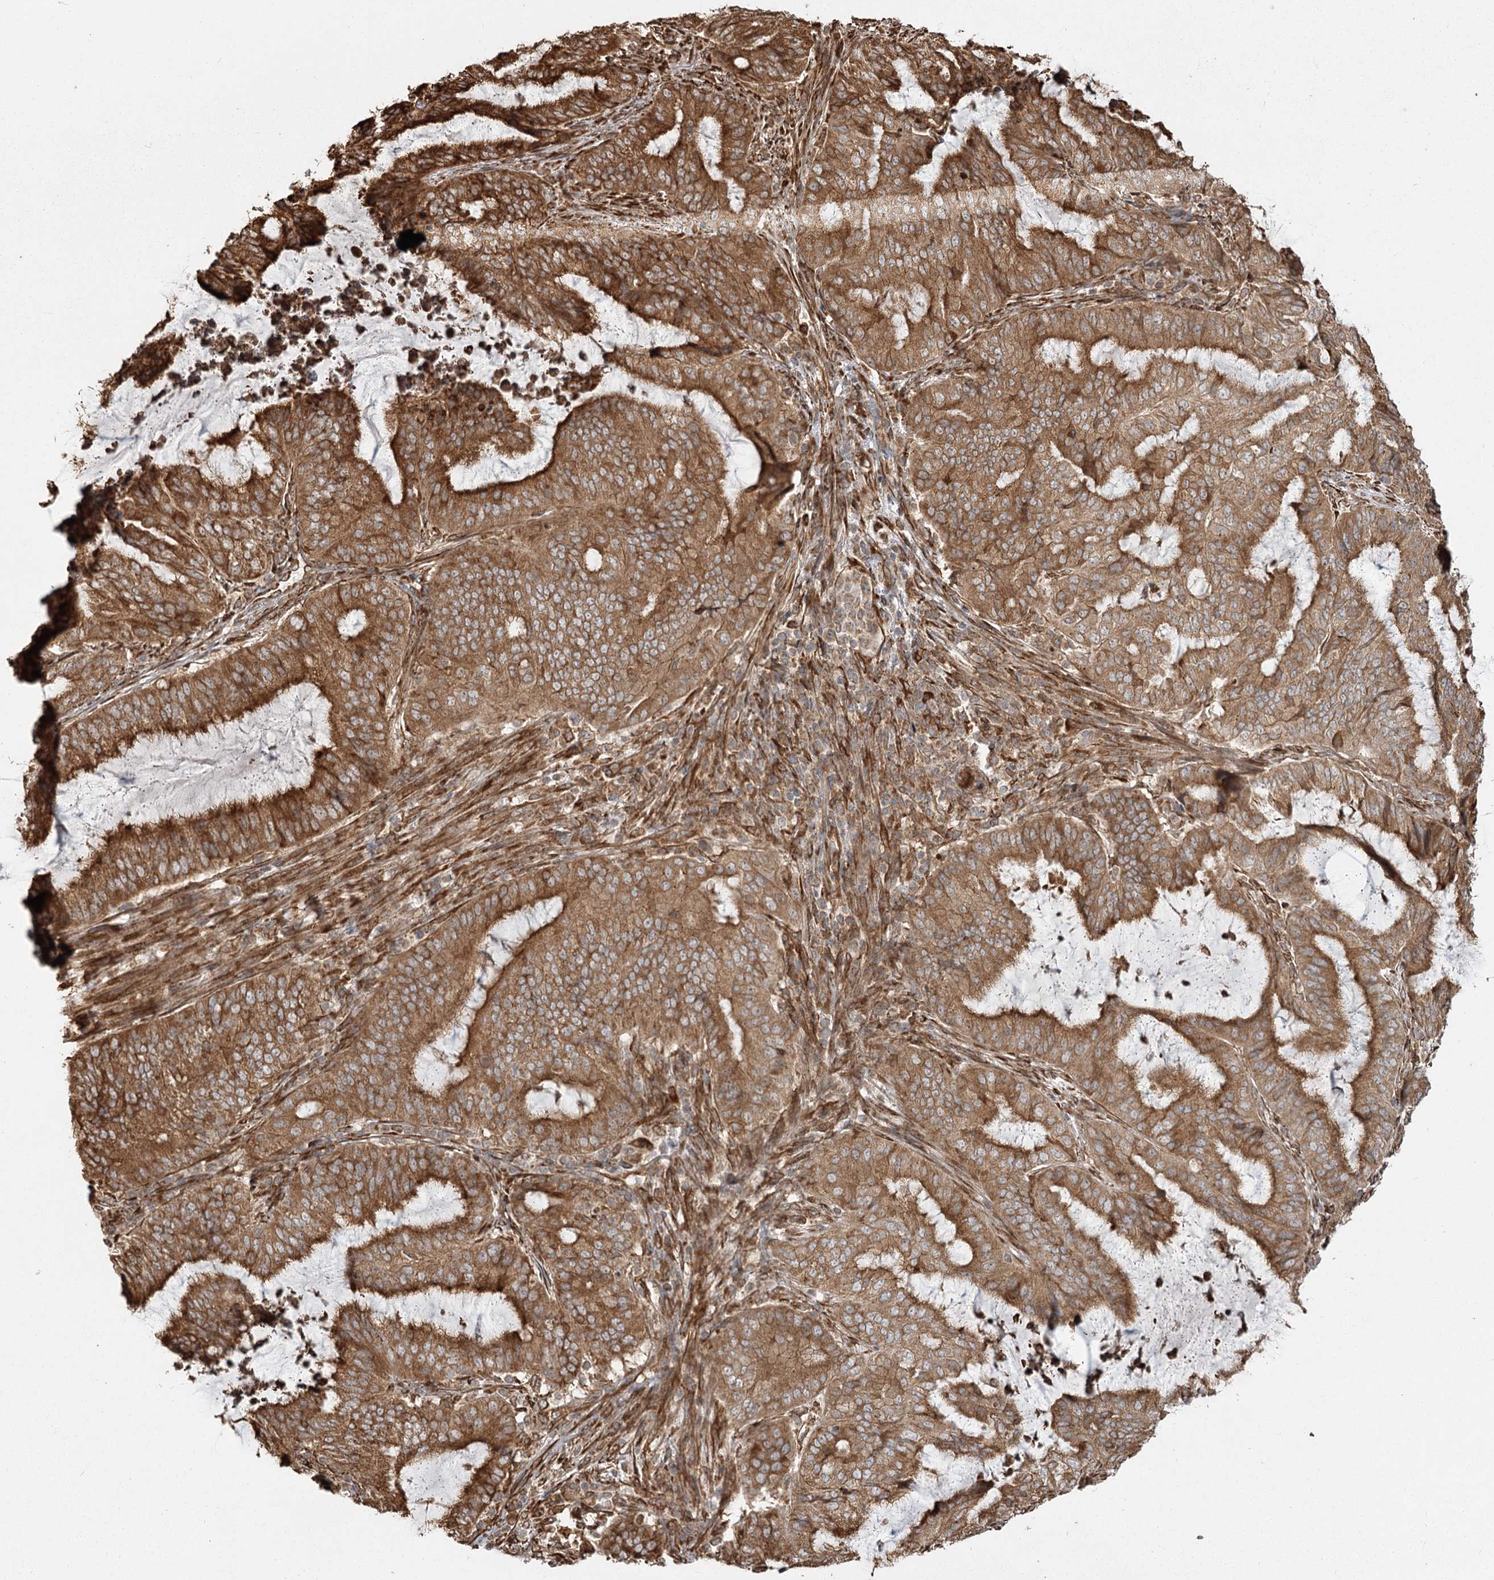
{"staining": {"intensity": "strong", "quantity": ">75%", "location": "cytoplasmic/membranous"}, "tissue": "endometrial cancer", "cell_type": "Tumor cells", "image_type": "cancer", "snomed": [{"axis": "morphology", "description": "Adenocarcinoma, NOS"}, {"axis": "topography", "description": "Endometrium"}], "caption": "Immunohistochemical staining of human adenocarcinoma (endometrial) reveals high levels of strong cytoplasmic/membranous protein staining in about >75% of tumor cells.", "gene": "FAM13A", "patient": {"sex": "female", "age": 51}}